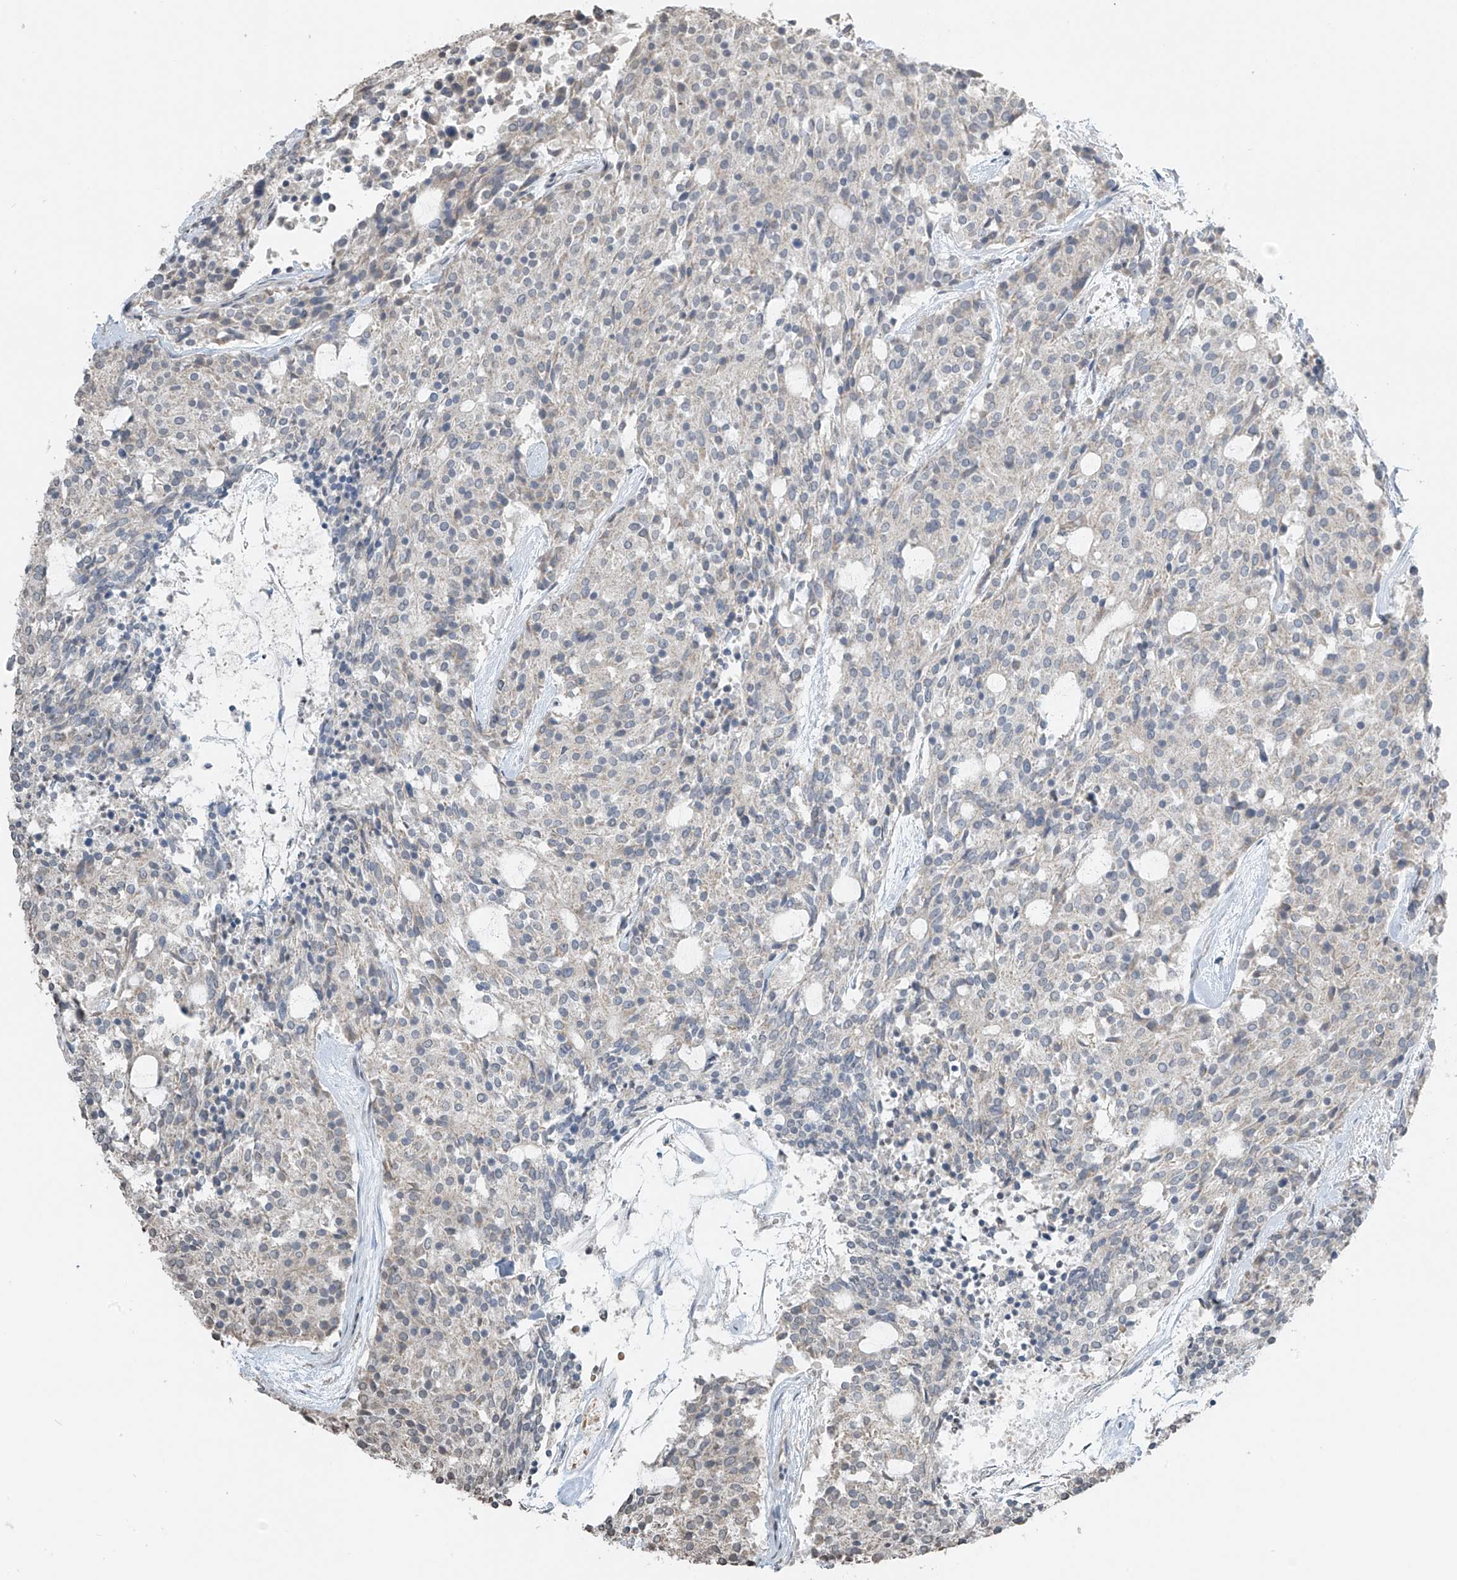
{"staining": {"intensity": "negative", "quantity": "none", "location": "none"}, "tissue": "carcinoid", "cell_type": "Tumor cells", "image_type": "cancer", "snomed": [{"axis": "morphology", "description": "Carcinoid, malignant, NOS"}, {"axis": "topography", "description": "Pancreas"}], "caption": "Protein analysis of carcinoid (malignant) displays no significant expression in tumor cells. The staining was performed using DAB (3,3'-diaminobenzidine) to visualize the protein expression in brown, while the nuclei were stained in blue with hematoxylin (Magnification: 20x).", "gene": "HOXA11", "patient": {"sex": "female", "age": 54}}